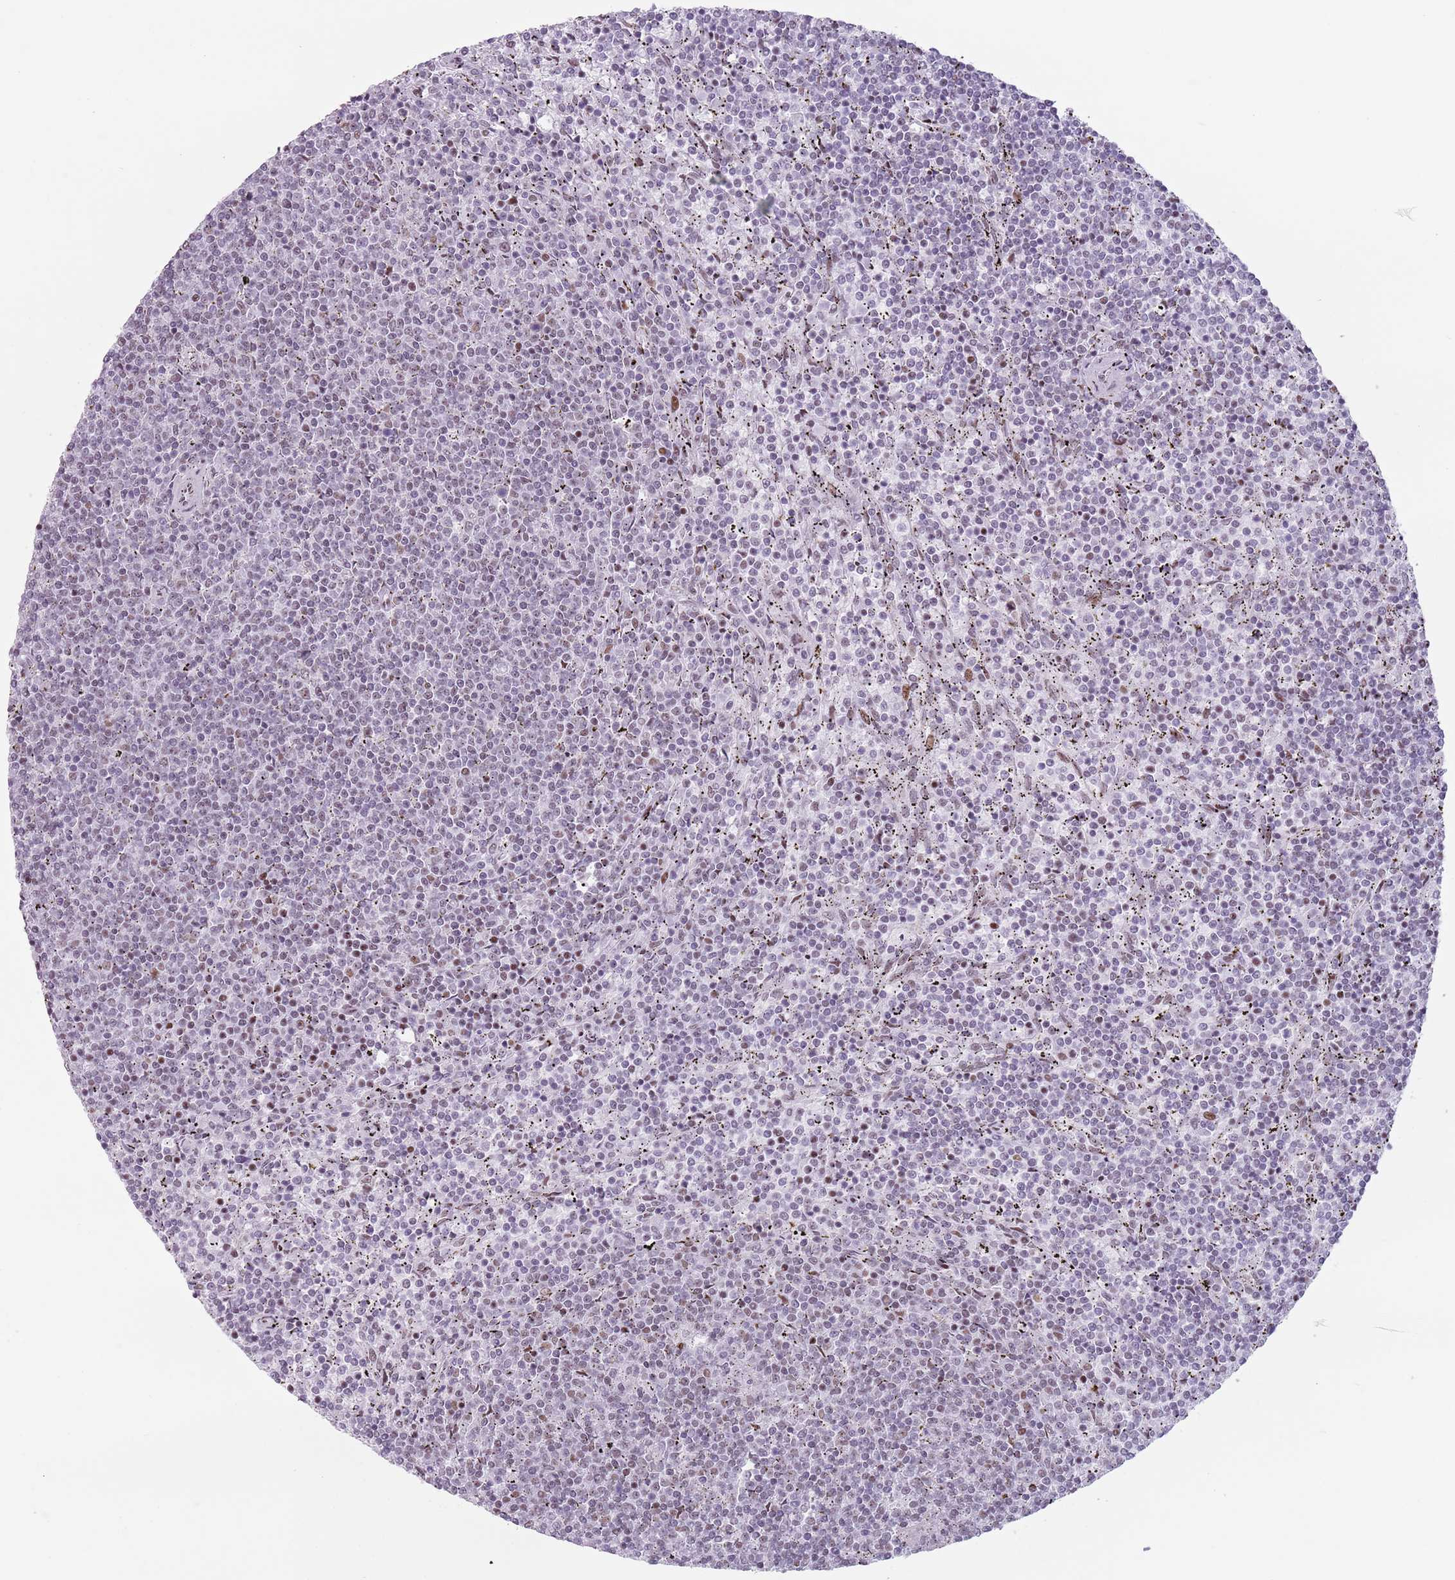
{"staining": {"intensity": "moderate", "quantity": "<25%", "location": "nuclear"}, "tissue": "lymphoma", "cell_type": "Tumor cells", "image_type": "cancer", "snomed": [{"axis": "morphology", "description": "Malignant lymphoma, non-Hodgkin's type, Low grade"}, {"axis": "topography", "description": "Spleen"}], "caption": "High-magnification brightfield microscopy of lymphoma stained with DAB (3,3'-diaminobenzidine) (brown) and counterstained with hematoxylin (blue). tumor cells exhibit moderate nuclear positivity is seen in about<25% of cells. The protein is shown in brown color, while the nuclei are stained blue.", "gene": "FAM104B", "patient": {"sex": "female", "age": 50}}